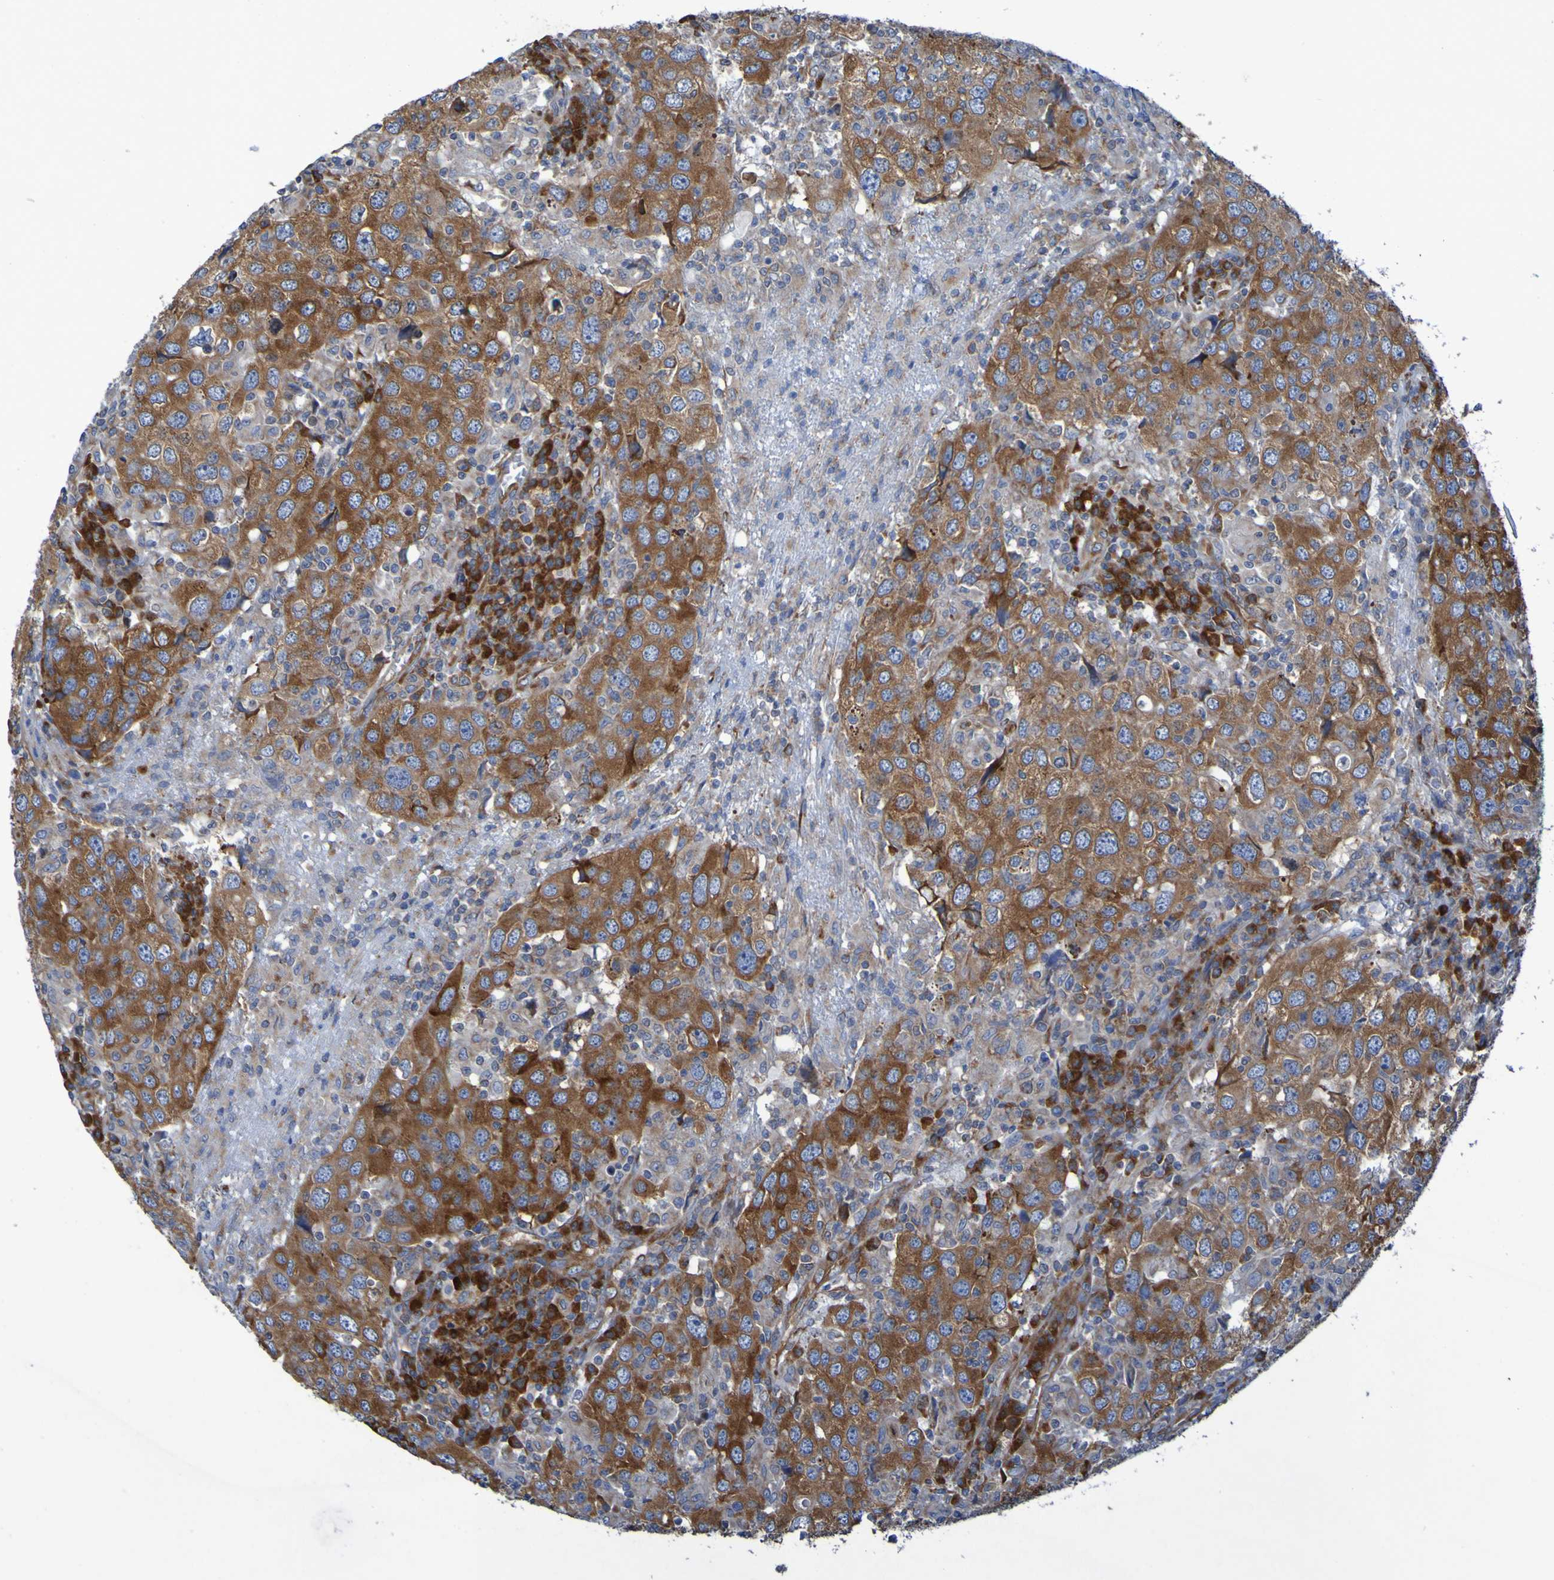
{"staining": {"intensity": "strong", "quantity": ">75%", "location": "cytoplasmic/membranous"}, "tissue": "head and neck cancer", "cell_type": "Tumor cells", "image_type": "cancer", "snomed": [{"axis": "morphology", "description": "Adenocarcinoma, NOS"}, {"axis": "topography", "description": "Salivary gland"}, {"axis": "topography", "description": "Head-Neck"}], "caption": "IHC image of adenocarcinoma (head and neck) stained for a protein (brown), which reveals high levels of strong cytoplasmic/membranous positivity in approximately >75% of tumor cells.", "gene": "FKBP3", "patient": {"sex": "female", "age": 65}}